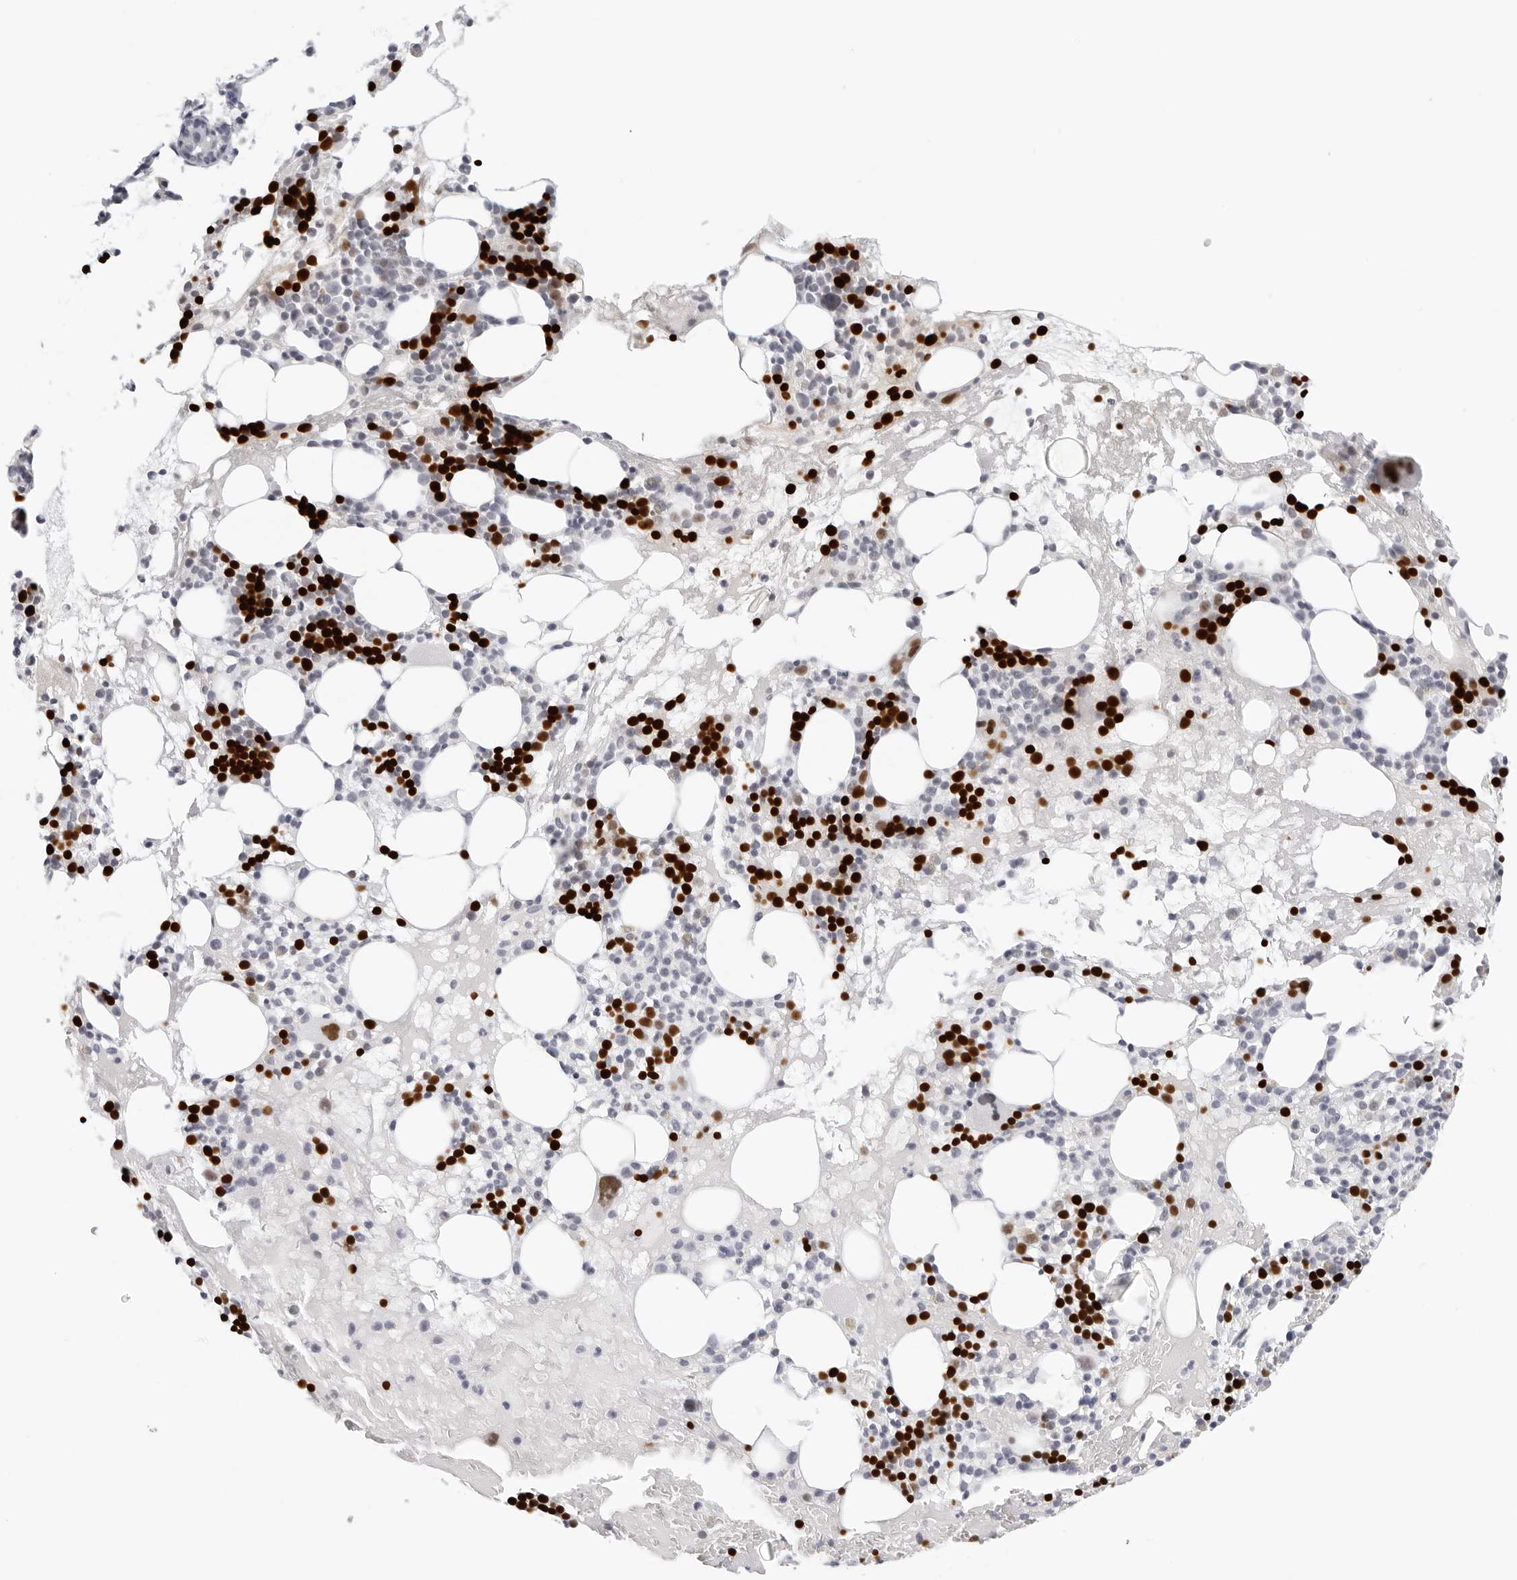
{"staining": {"intensity": "strong", "quantity": "25%-75%", "location": "nuclear"}, "tissue": "bone marrow", "cell_type": "Hematopoietic cells", "image_type": "normal", "snomed": [{"axis": "morphology", "description": "Normal tissue, NOS"}, {"axis": "morphology", "description": "Inflammation, NOS"}, {"axis": "topography", "description": "Bone marrow"}], "caption": "Immunohistochemistry (IHC) (DAB) staining of unremarkable human bone marrow reveals strong nuclear protein positivity in about 25%-75% of hematopoietic cells. The staining was performed using DAB (3,3'-diaminobenzidine) to visualize the protein expression in brown, while the nuclei were stained in blue with hematoxylin (Magnification: 20x).", "gene": "EDN2", "patient": {"sex": "female", "age": 77}}